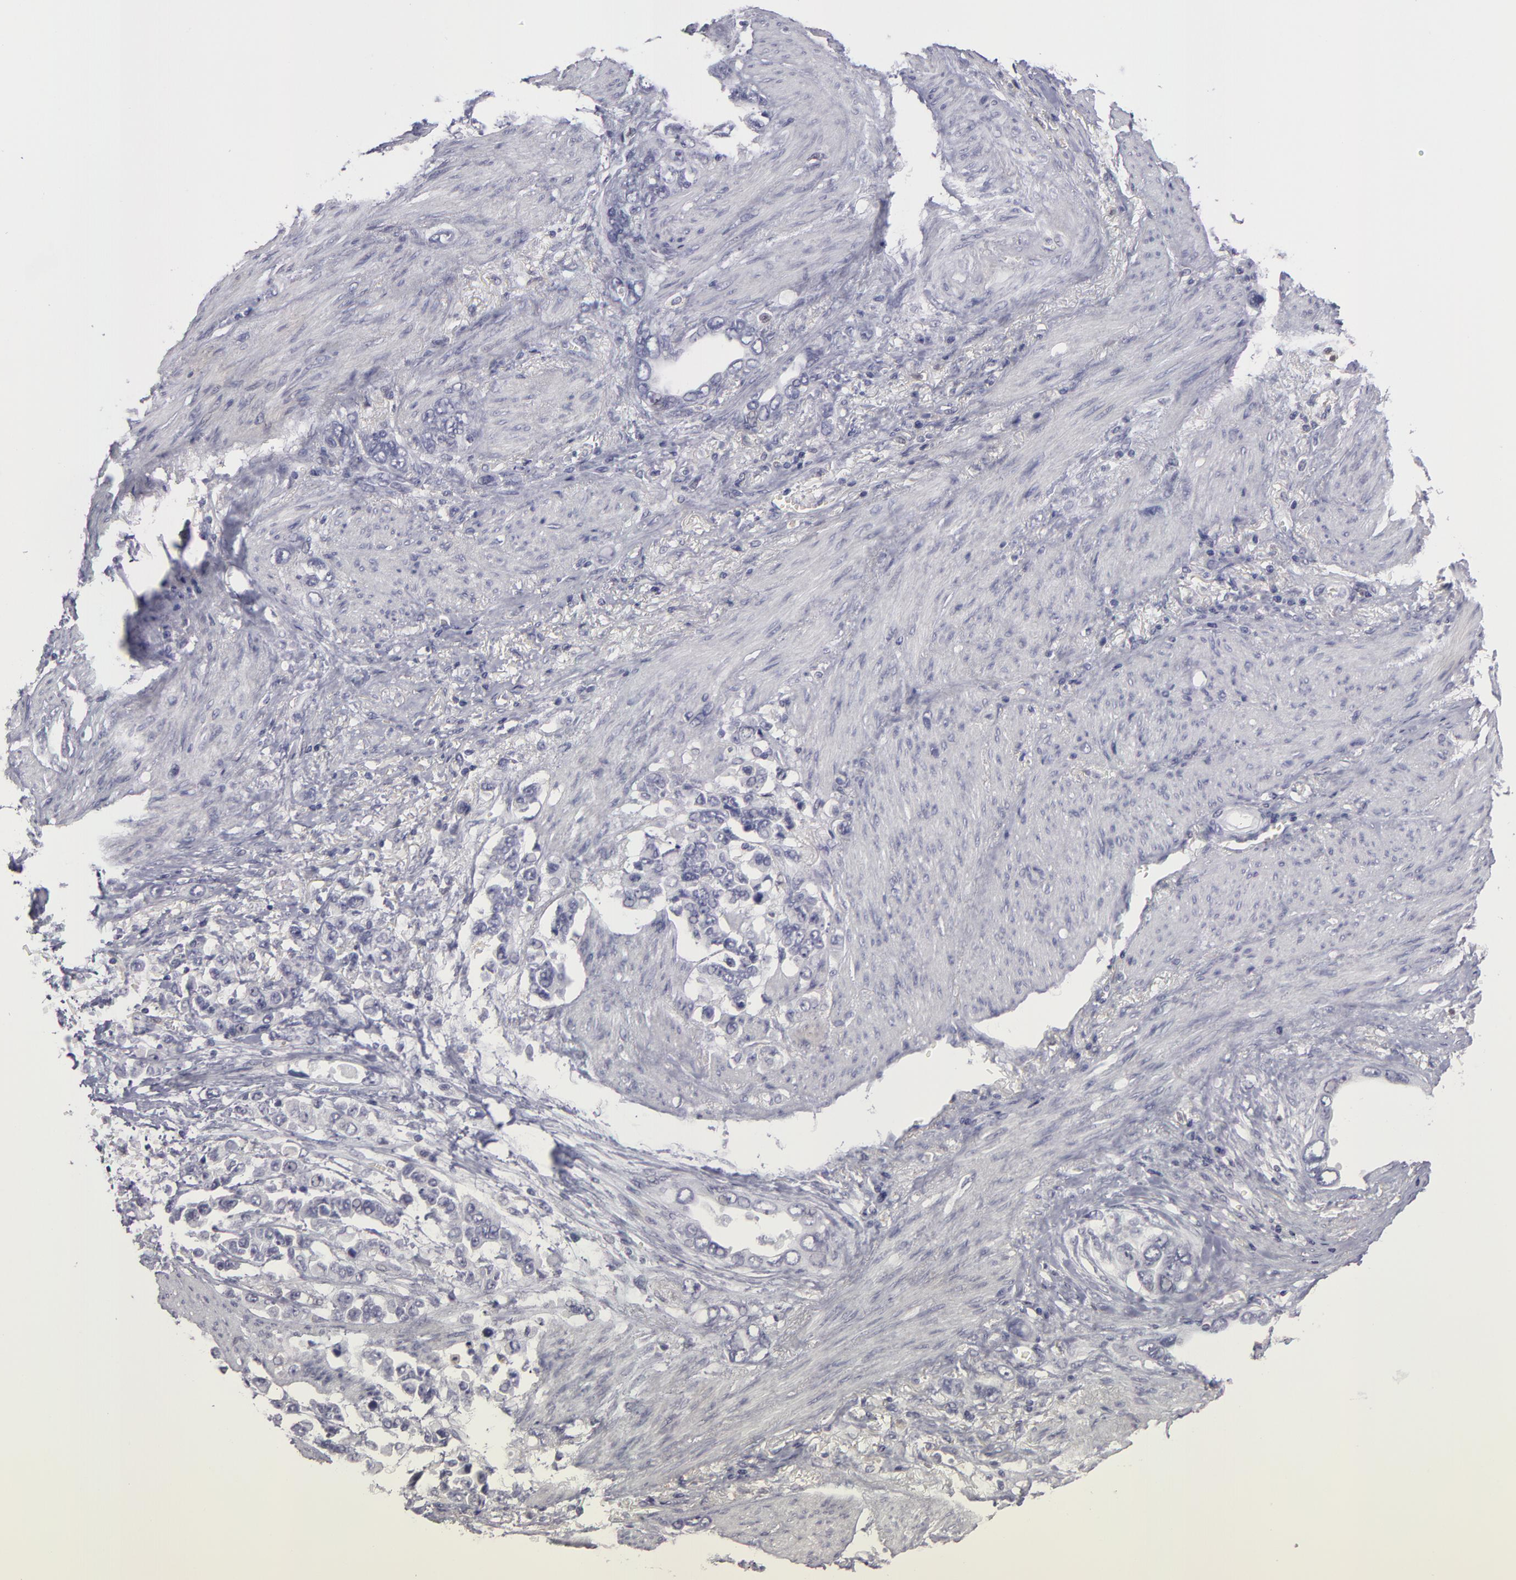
{"staining": {"intensity": "negative", "quantity": "none", "location": "none"}, "tissue": "stomach cancer", "cell_type": "Tumor cells", "image_type": "cancer", "snomed": [{"axis": "morphology", "description": "Adenocarcinoma, NOS"}, {"axis": "topography", "description": "Stomach"}], "caption": "An immunohistochemistry image of stomach cancer is shown. There is no staining in tumor cells of stomach cancer. Nuclei are stained in blue.", "gene": "GNPDA1", "patient": {"sex": "male", "age": 78}}